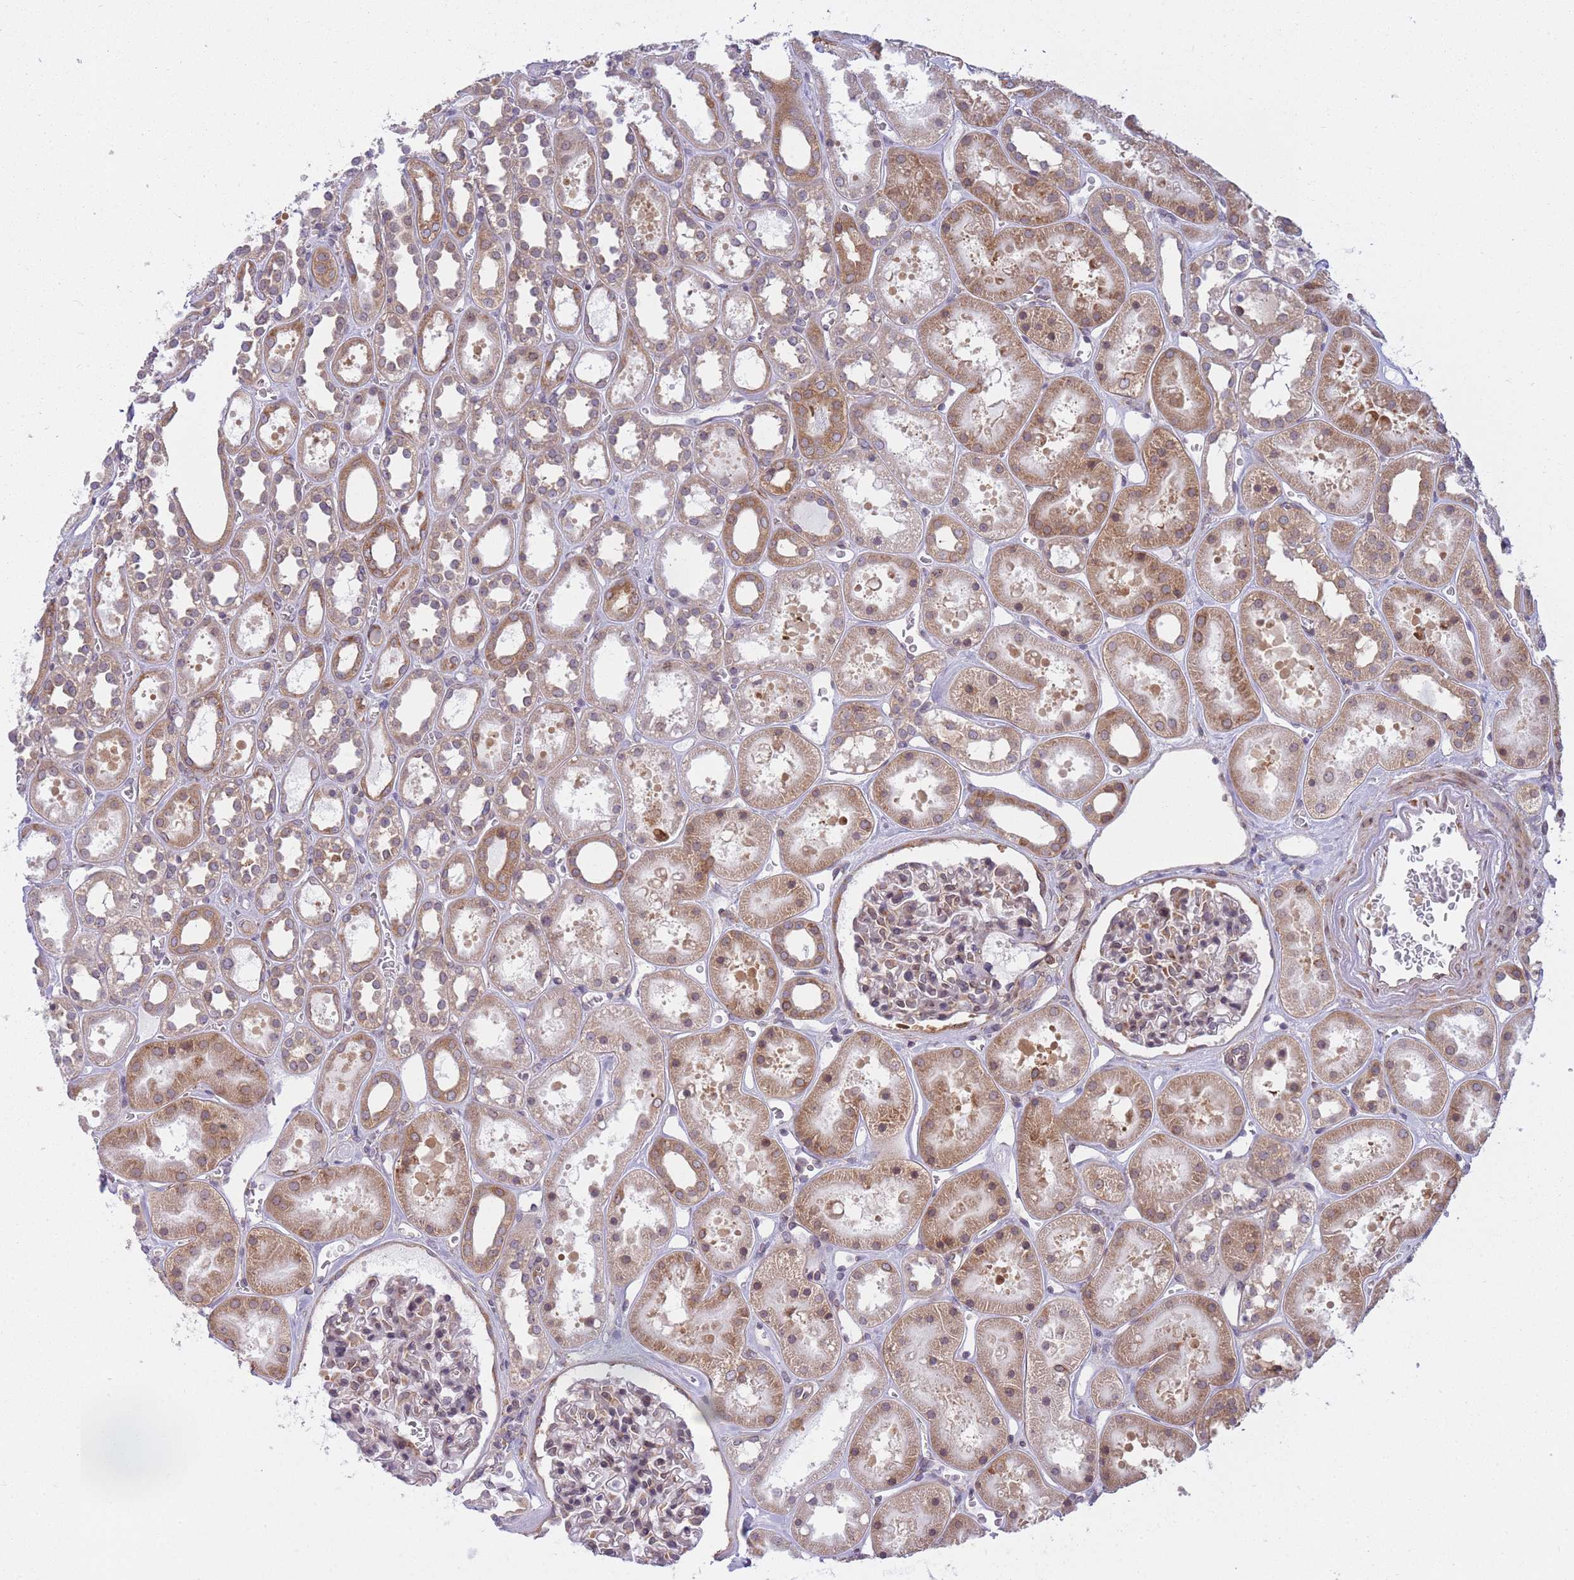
{"staining": {"intensity": "moderate", "quantity": "25%-75%", "location": "cytoplasmic/membranous"}, "tissue": "kidney", "cell_type": "Cells in glomeruli", "image_type": "normal", "snomed": [{"axis": "morphology", "description": "Normal tissue, NOS"}, {"axis": "topography", "description": "Kidney"}], "caption": "IHC (DAB (3,3'-diaminobenzidine)) staining of normal kidney demonstrates moderate cytoplasmic/membranous protein expression in about 25%-75% of cells in glomeruli. (Stains: DAB (3,3'-diaminobenzidine) in brown, nuclei in blue, Microscopy: brightfield microscopy at high magnification).", "gene": "CCDC124", "patient": {"sex": "female", "age": 41}}